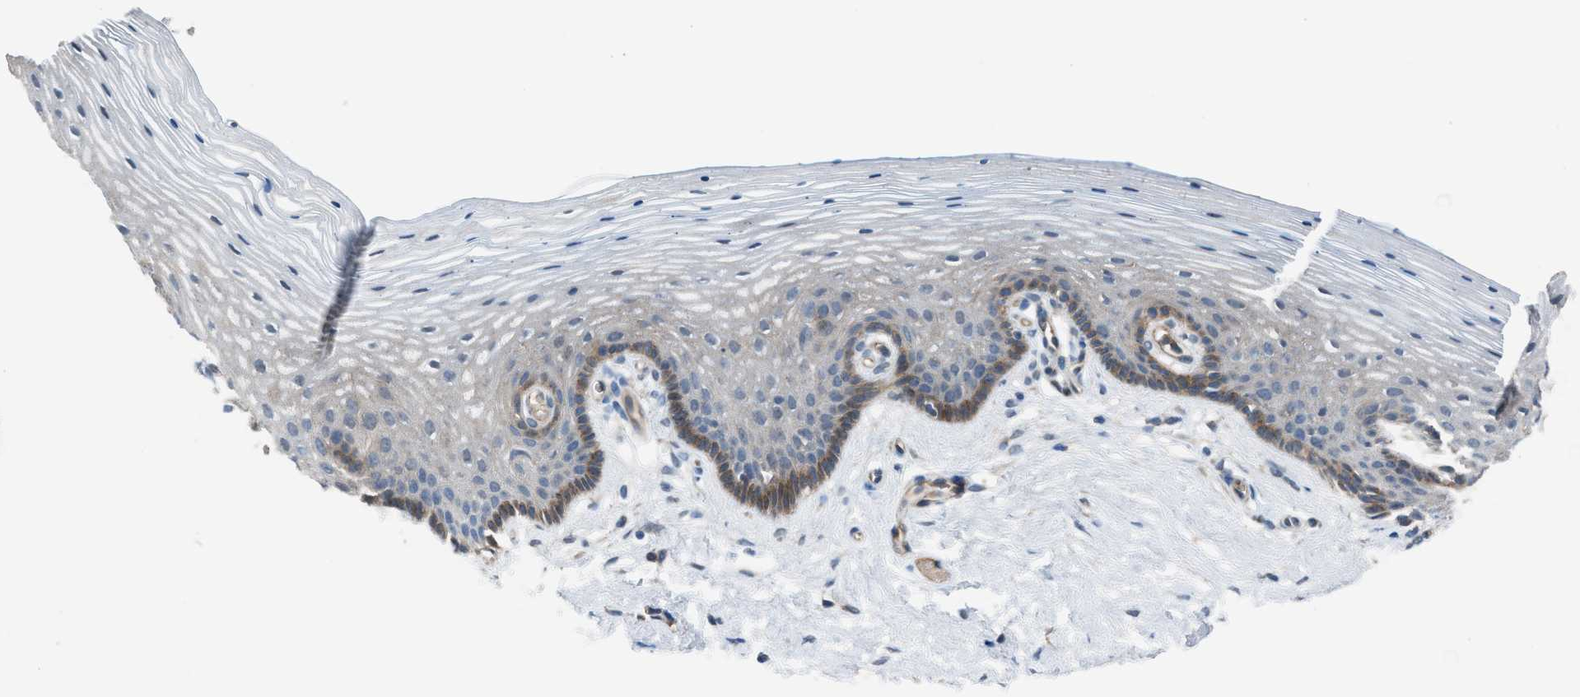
{"staining": {"intensity": "moderate", "quantity": "<25%", "location": "cytoplasmic/membranous"}, "tissue": "vagina", "cell_type": "Squamous epithelial cells", "image_type": "normal", "snomed": [{"axis": "morphology", "description": "Normal tissue, NOS"}, {"axis": "topography", "description": "Vagina"}], "caption": "High-magnification brightfield microscopy of normal vagina stained with DAB (brown) and counterstained with hematoxylin (blue). squamous epithelial cells exhibit moderate cytoplasmic/membranous expression is present in approximately<25% of cells. The staining is performed using DAB brown chromogen to label protein expression. The nuclei are counter-stained blue using hematoxylin.", "gene": "CRTC1", "patient": {"sex": "female", "age": 32}}